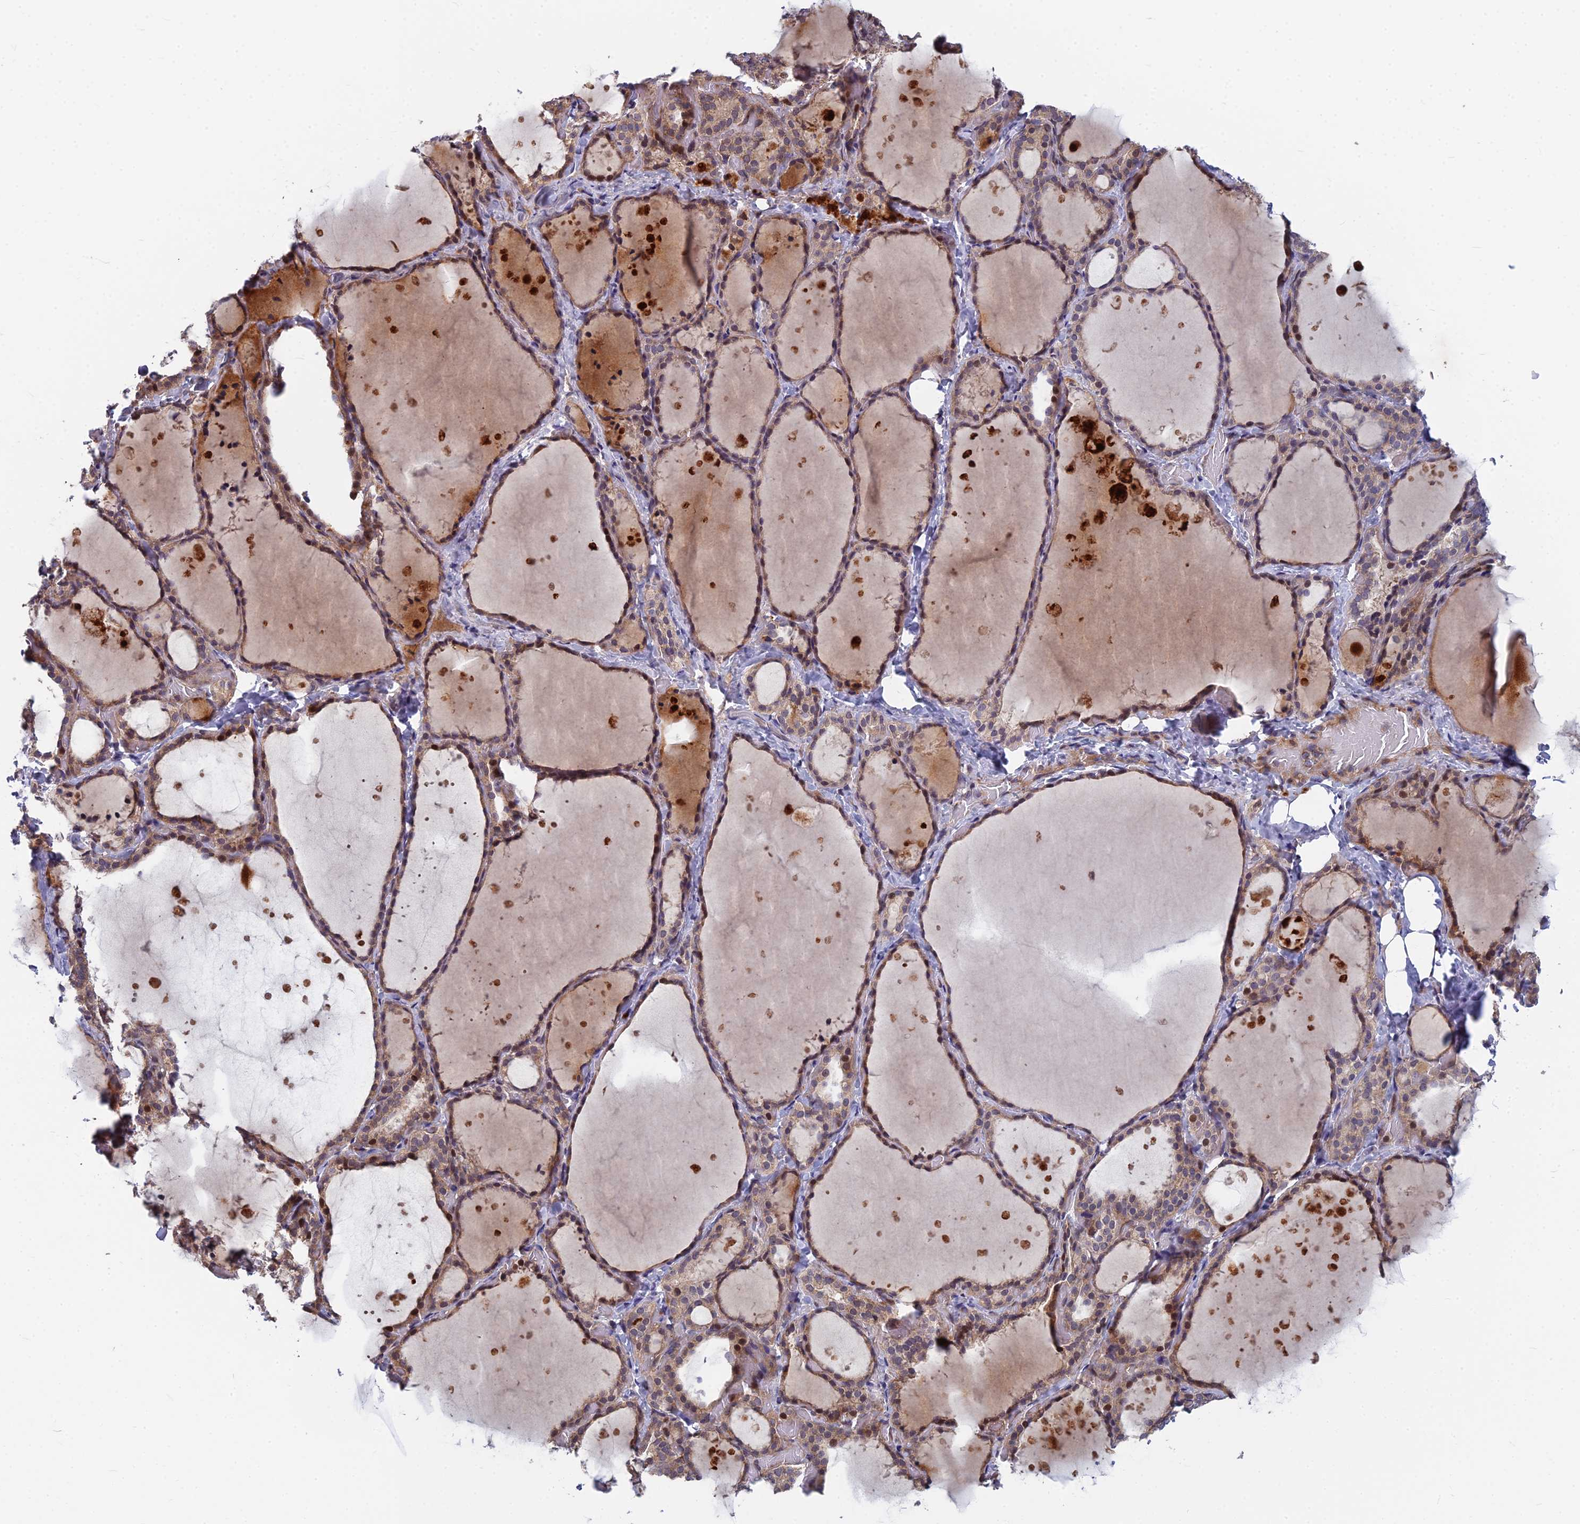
{"staining": {"intensity": "moderate", "quantity": "25%-75%", "location": "cytoplasmic/membranous,nuclear"}, "tissue": "thyroid gland", "cell_type": "Glandular cells", "image_type": "normal", "snomed": [{"axis": "morphology", "description": "Normal tissue, NOS"}, {"axis": "topography", "description": "Thyroid gland"}], "caption": "The micrograph displays immunohistochemical staining of benign thyroid gland. There is moderate cytoplasmic/membranous,nuclear expression is present in about 25%-75% of glandular cells. The staining is performed using DAB brown chromogen to label protein expression. The nuclei are counter-stained blue using hematoxylin.", "gene": "COMMD2", "patient": {"sex": "female", "age": 44}}